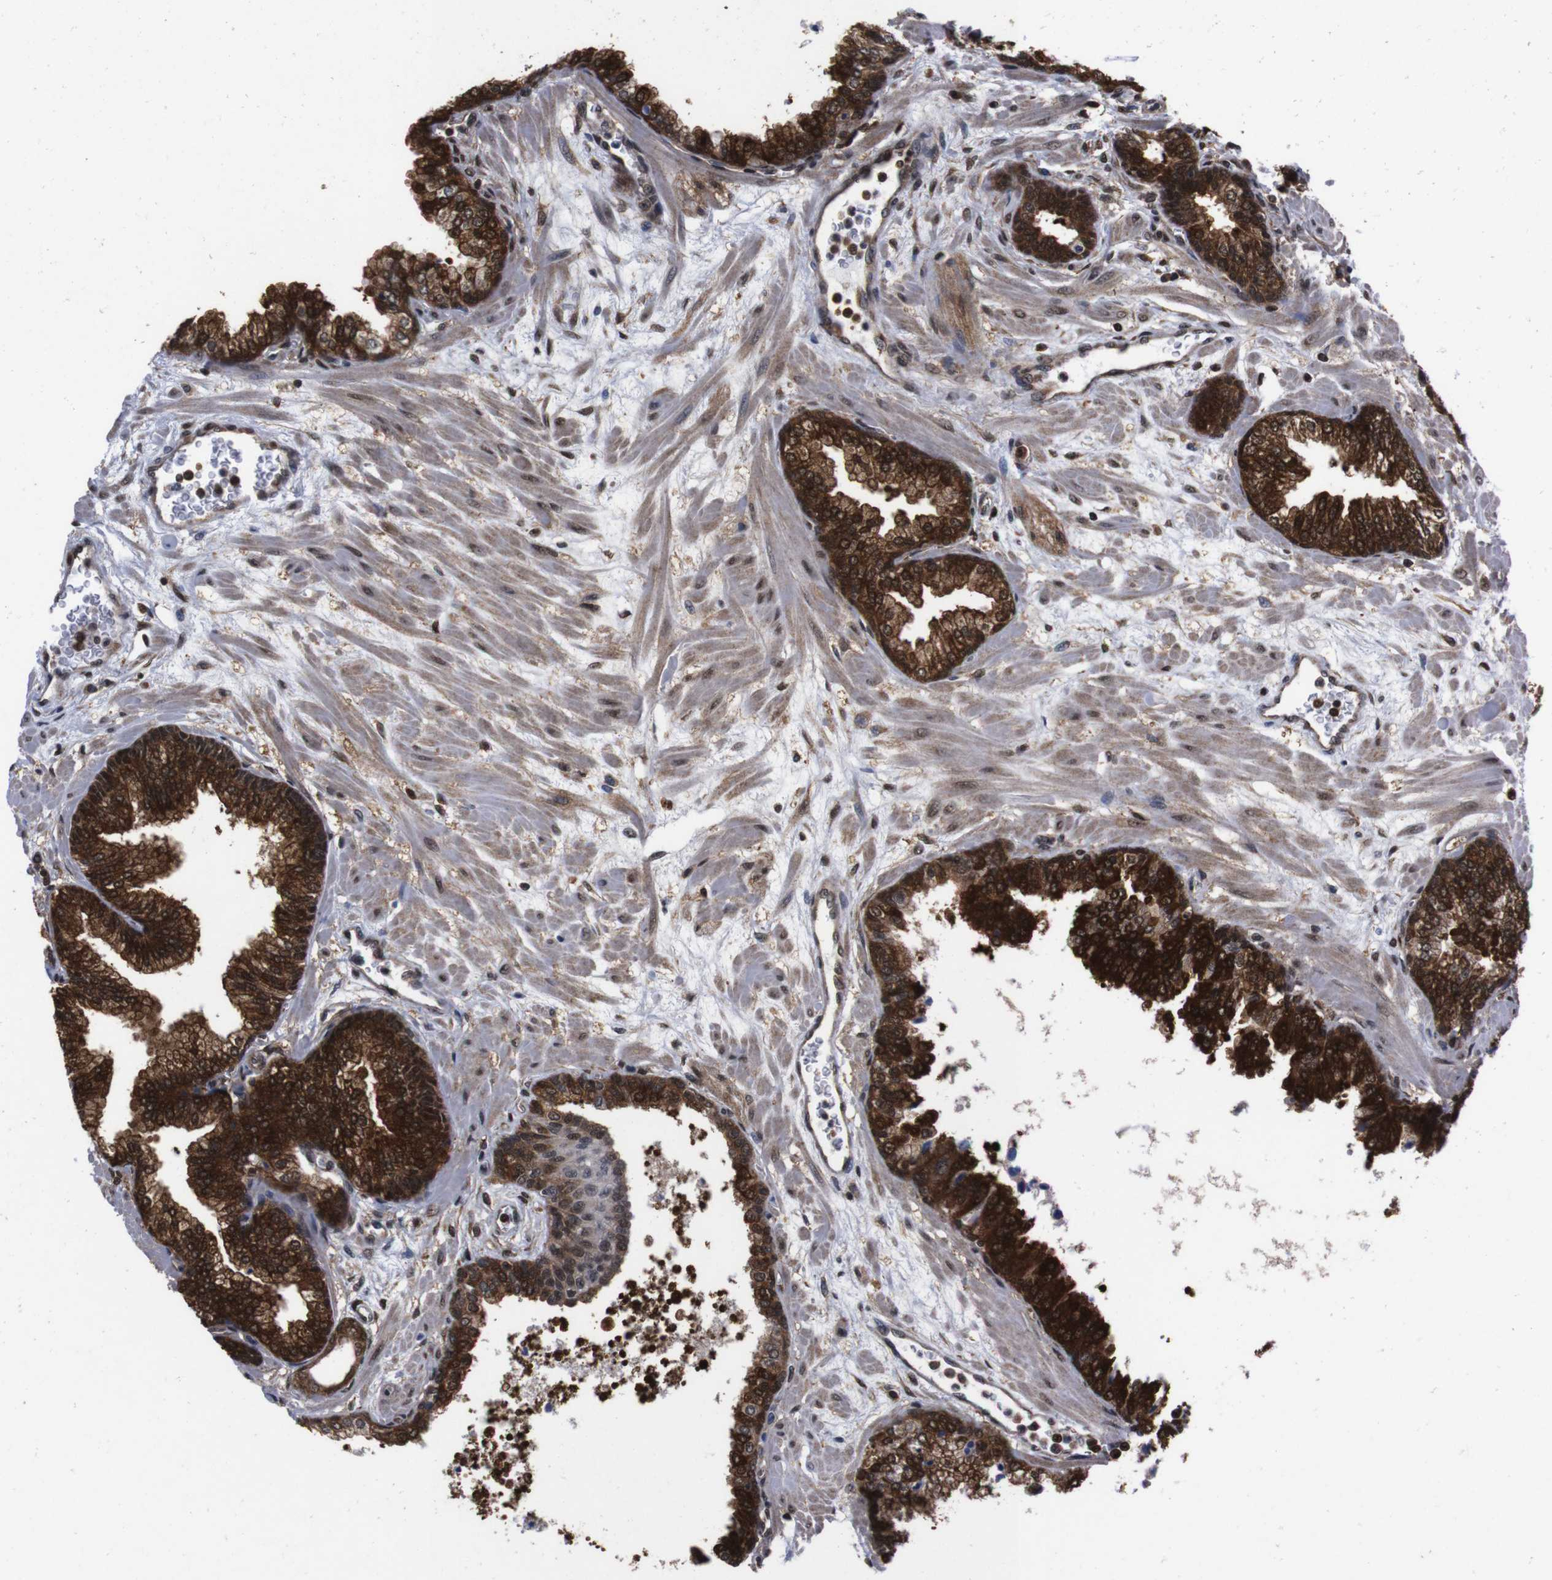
{"staining": {"intensity": "strong", "quantity": ">75%", "location": "cytoplasmic/membranous,nuclear"}, "tissue": "prostate", "cell_type": "Glandular cells", "image_type": "normal", "snomed": [{"axis": "morphology", "description": "Normal tissue, NOS"}, {"axis": "morphology", "description": "Urothelial carcinoma, Low grade"}, {"axis": "topography", "description": "Urinary bladder"}, {"axis": "topography", "description": "Prostate"}], "caption": "Immunohistochemical staining of unremarkable prostate shows >75% levels of strong cytoplasmic/membranous,nuclear protein staining in approximately >75% of glandular cells. Using DAB (brown) and hematoxylin (blue) stains, captured at high magnification using brightfield microscopy.", "gene": "UBQLN2", "patient": {"sex": "male", "age": 60}}